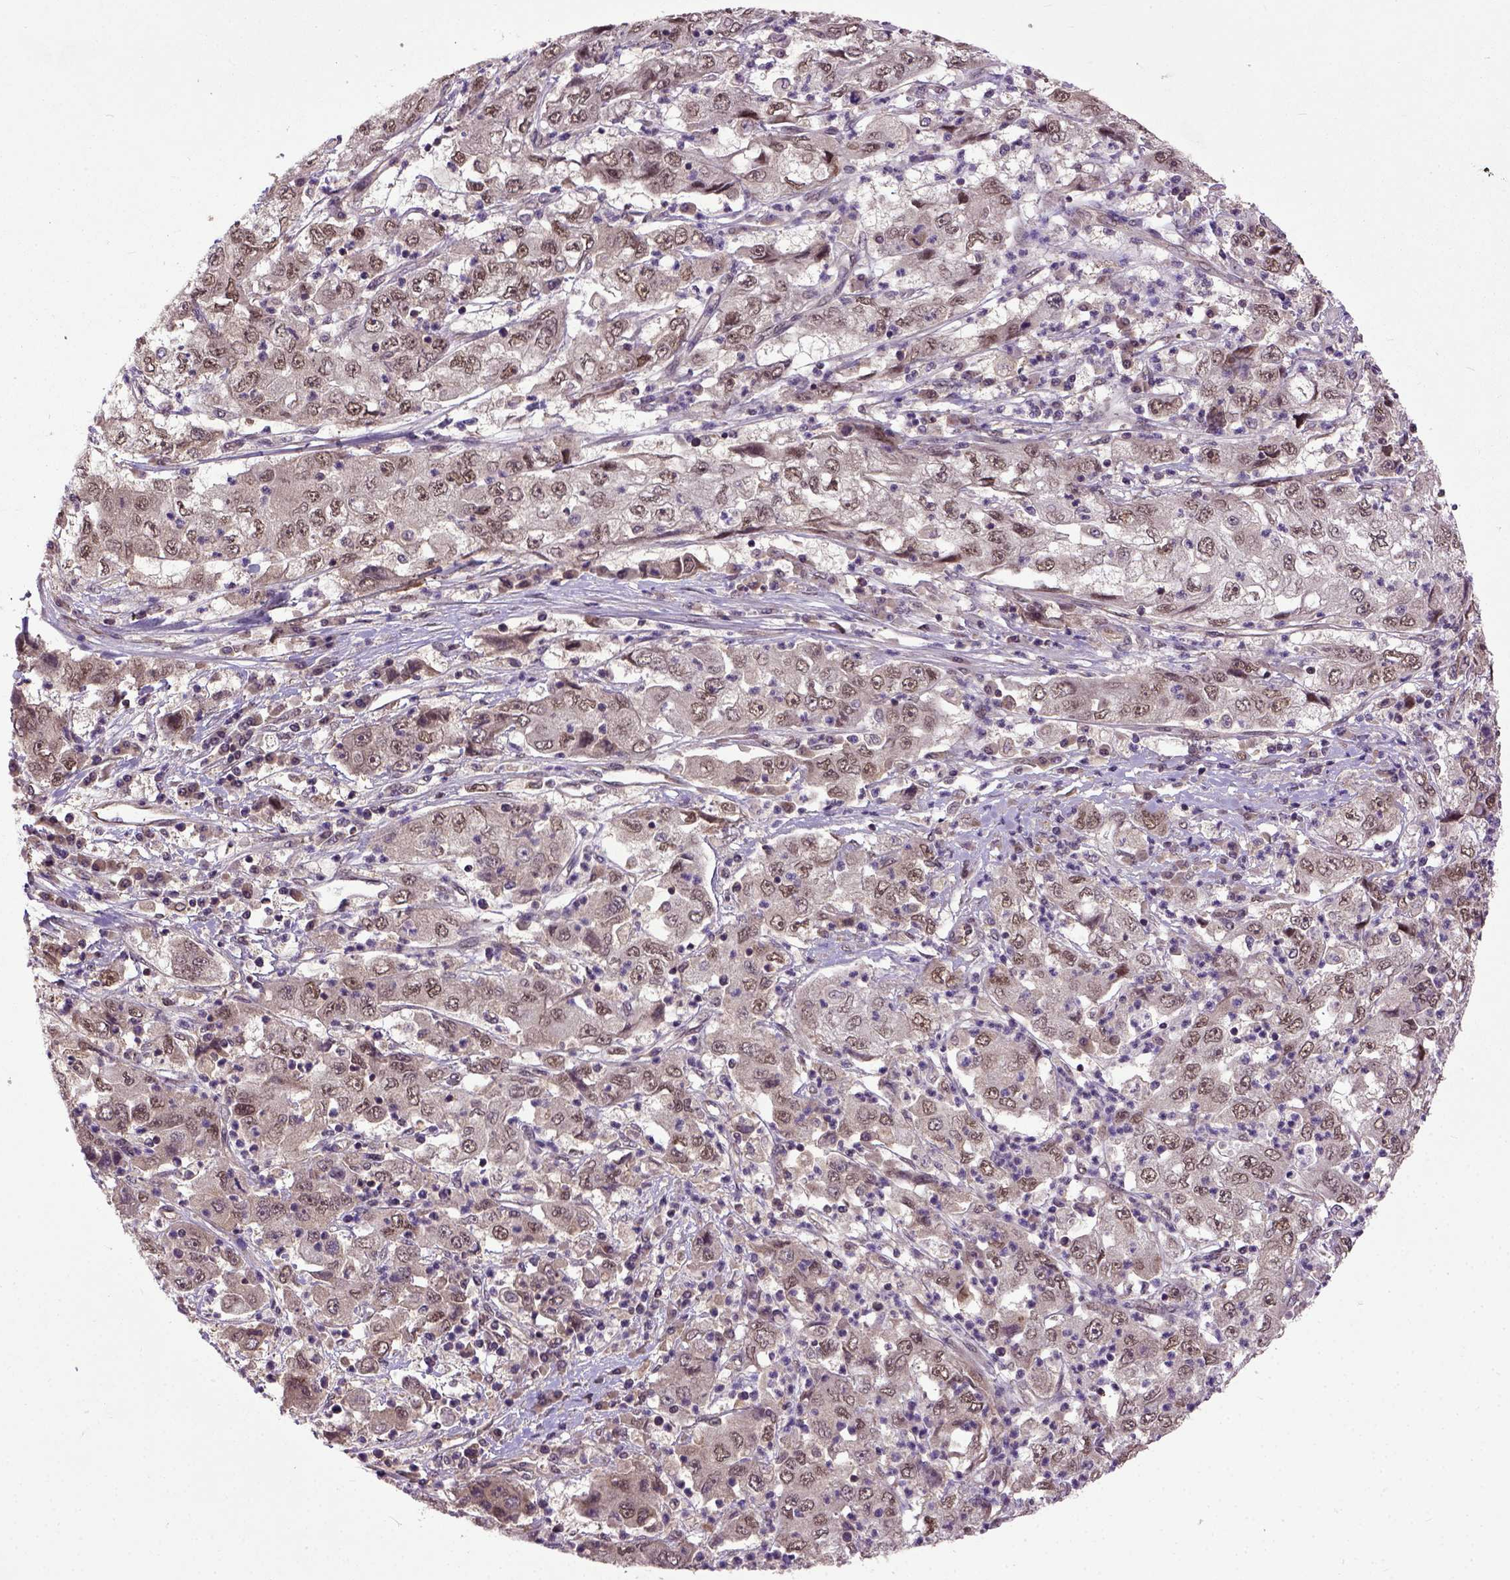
{"staining": {"intensity": "moderate", "quantity": ">75%", "location": "nuclear"}, "tissue": "cervical cancer", "cell_type": "Tumor cells", "image_type": "cancer", "snomed": [{"axis": "morphology", "description": "Squamous cell carcinoma, NOS"}, {"axis": "topography", "description": "Cervix"}], "caption": "Immunohistochemistry (IHC) histopathology image of neoplastic tissue: cervical squamous cell carcinoma stained using immunohistochemistry (IHC) shows medium levels of moderate protein expression localized specifically in the nuclear of tumor cells, appearing as a nuclear brown color.", "gene": "UBA3", "patient": {"sex": "female", "age": 36}}